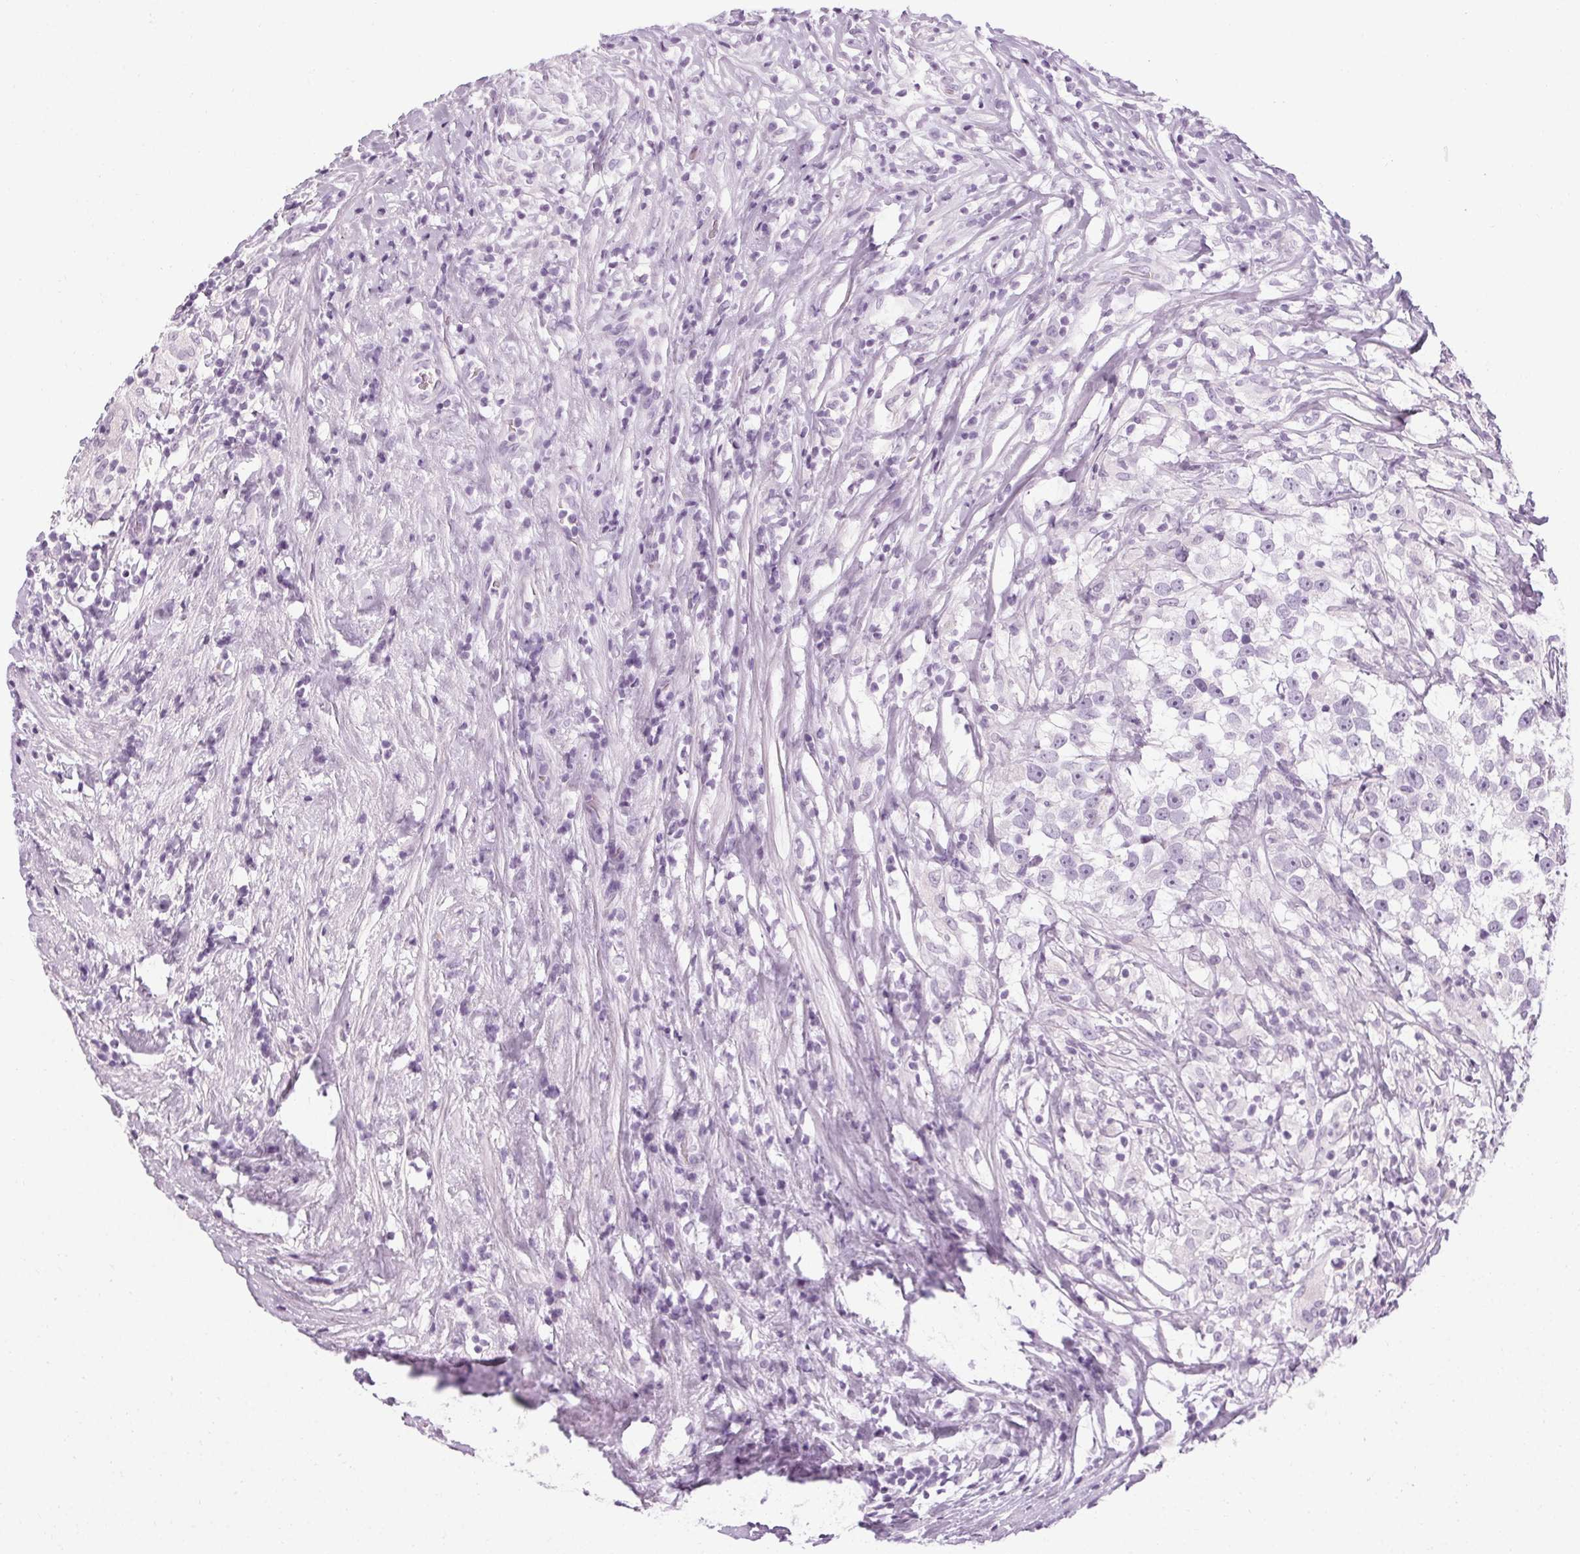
{"staining": {"intensity": "negative", "quantity": "none", "location": "none"}, "tissue": "testis cancer", "cell_type": "Tumor cells", "image_type": "cancer", "snomed": [{"axis": "morphology", "description": "Seminoma, NOS"}, {"axis": "topography", "description": "Testis"}], "caption": "A photomicrograph of testis cancer (seminoma) stained for a protein displays no brown staining in tumor cells.", "gene": "POMC", "patient": {"sex": "male", "age": 46}}